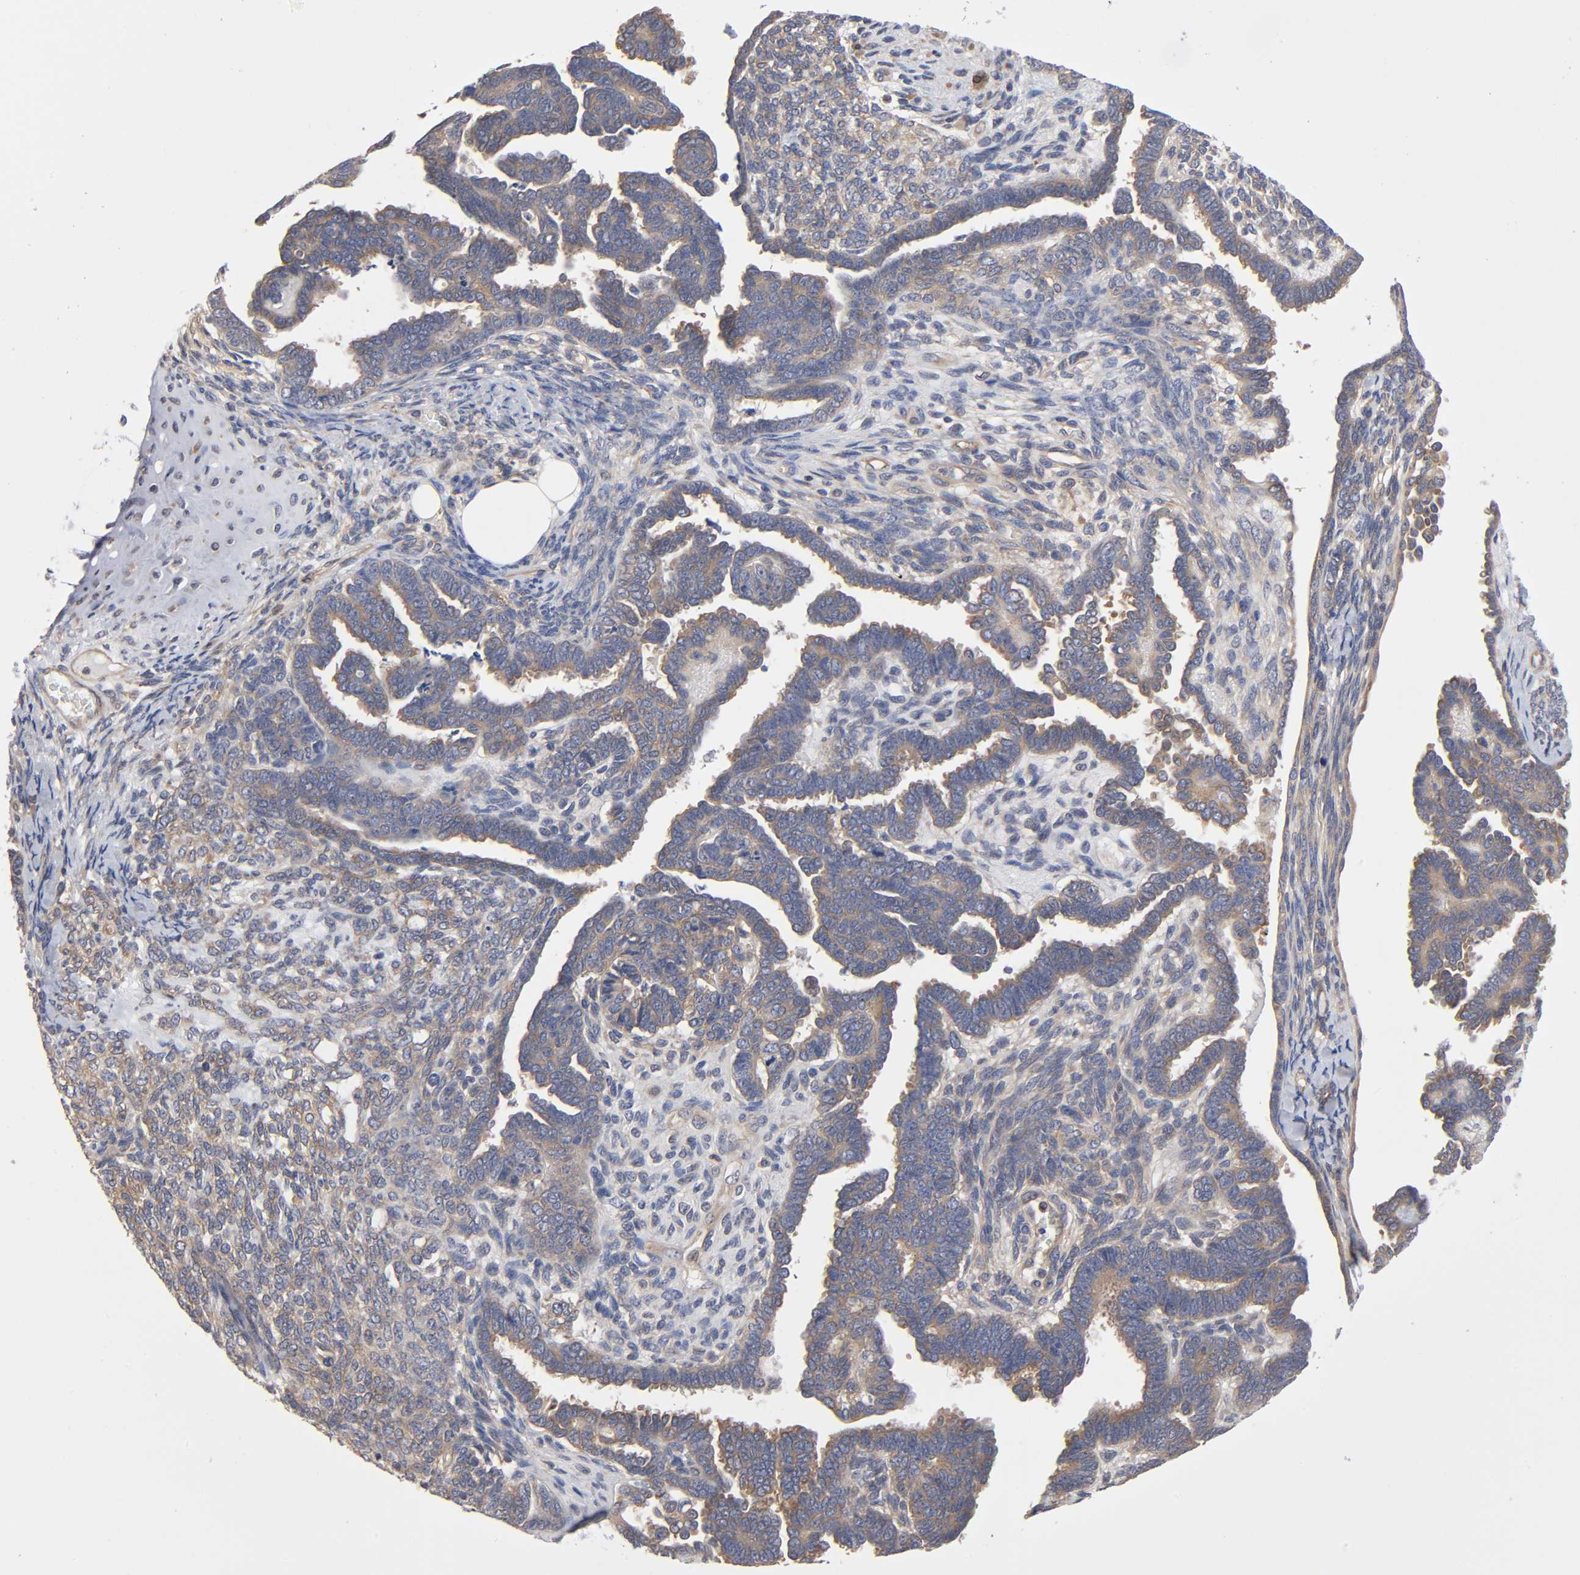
{"staining": {"intensity": "moderate", "quantity": ">75%", "location": "cytoplasmic/membranous"}, "tissue": "endometrial cancer", "cell_type": "Tumor cells", "image_type": "cancer", "snomed": [{"axis": "morphology", "description": "Neoplasm, malignant, NOS"}, {"axis": "topography", "description": "Endometrium"}], "caption": "Malignant neoplasm (endometrial) stained for a protein demonstrates moderate cytoplasmic/membranous positivity in tumor cells.", "gene": "STRN3", "patient": {"sex": "female", "age": 74}}